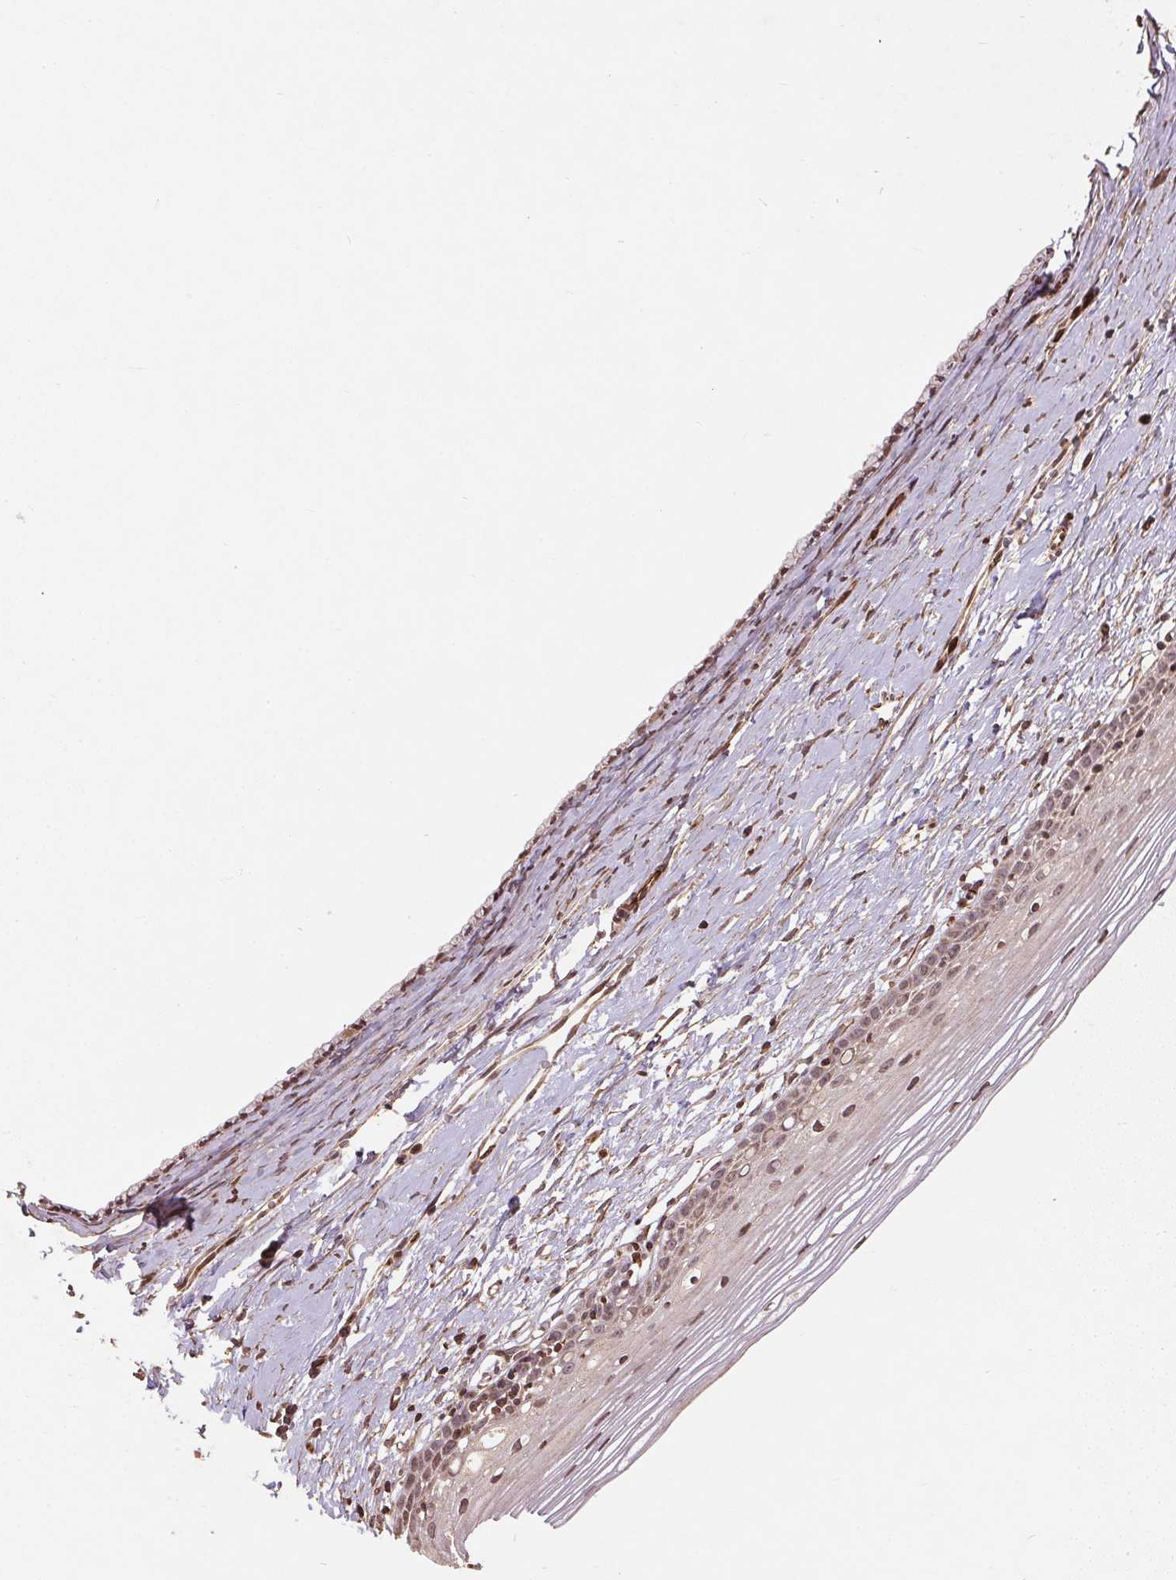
{"staining": {"intensity": "weak", "quantity": ">75%", "location": "cytoplasmic/membranous"}, "tissue": "cervix", "cell_type": "Glandular cells", "image_type": "normal", "snomed": [{"axis": "morphology", "description": "Normal tissue, NOS"}, {"axis": "topography", "description": "Cervix"}], "caption": "Protein analysis of benign cervix shows weak cytoplasmic/membranous expression in approximately >75% of glandular cells. Ihc stains the protein in brown and the nuclei are stained blue.", "gene": "SPRED2", "patient": {"sex": "female", "age": 40}}